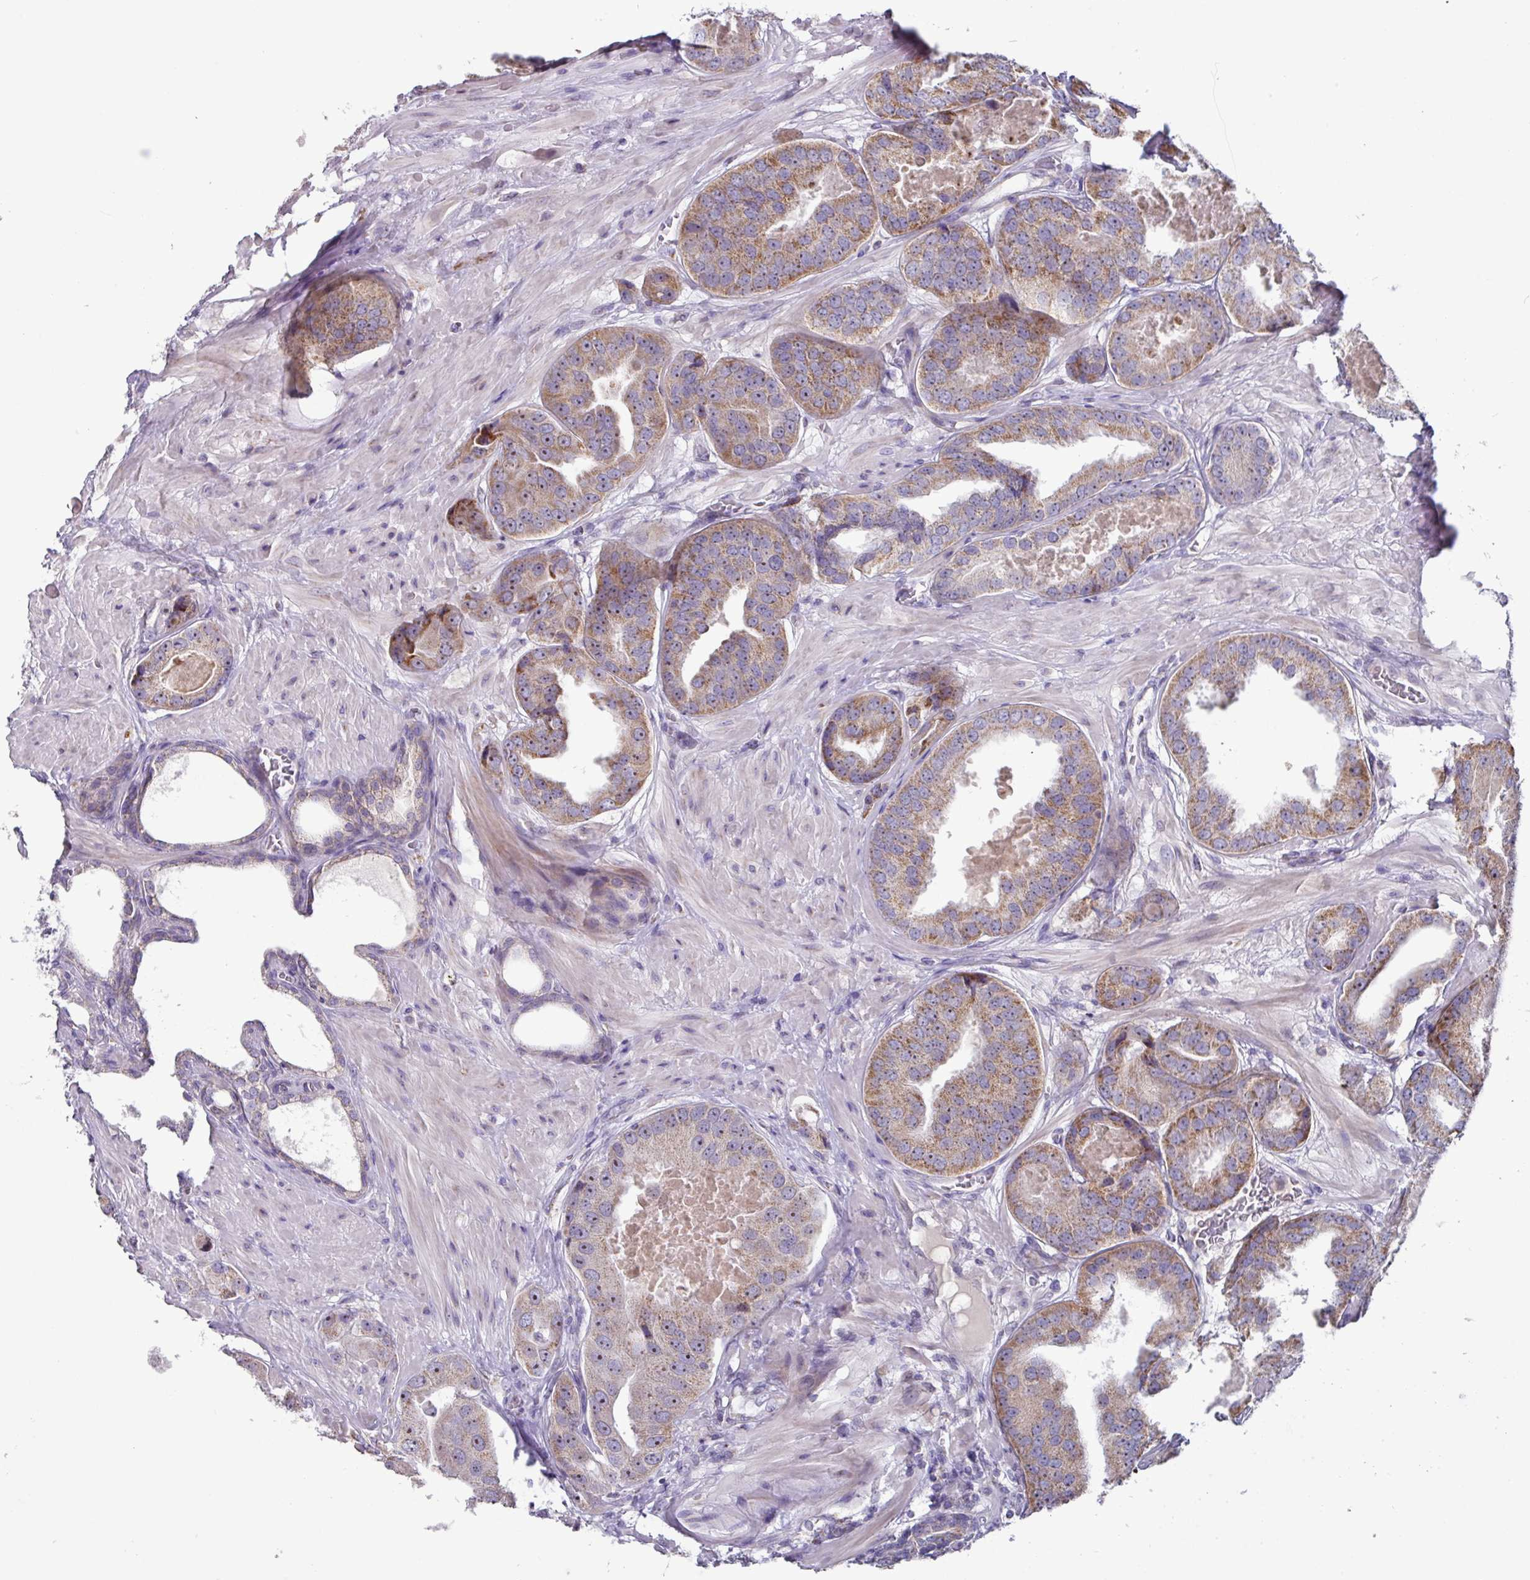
{"staining": {"intensity": "moderate", "quantity": ">75%", "location": "cytoplasmic/membranous"}, "tissue": "prostate cancer", "cell_type": "Tumor cells", "image_type": "cancer", "snomed": [{"axis": "morphology", "description": "Adenocarcinoma, High grade"}, {"axis": "topography", "description": "Prostate"}], "caption": "This micrograph demonstrates IHC staining of human adenocarcinoma (high-grade) (prostate), with medium moderate cytoplasmic/membranous expression in about >75% of tumor cells.", "gene": "MT-ND4", "patient": {"sex": "male", "age": 63}}